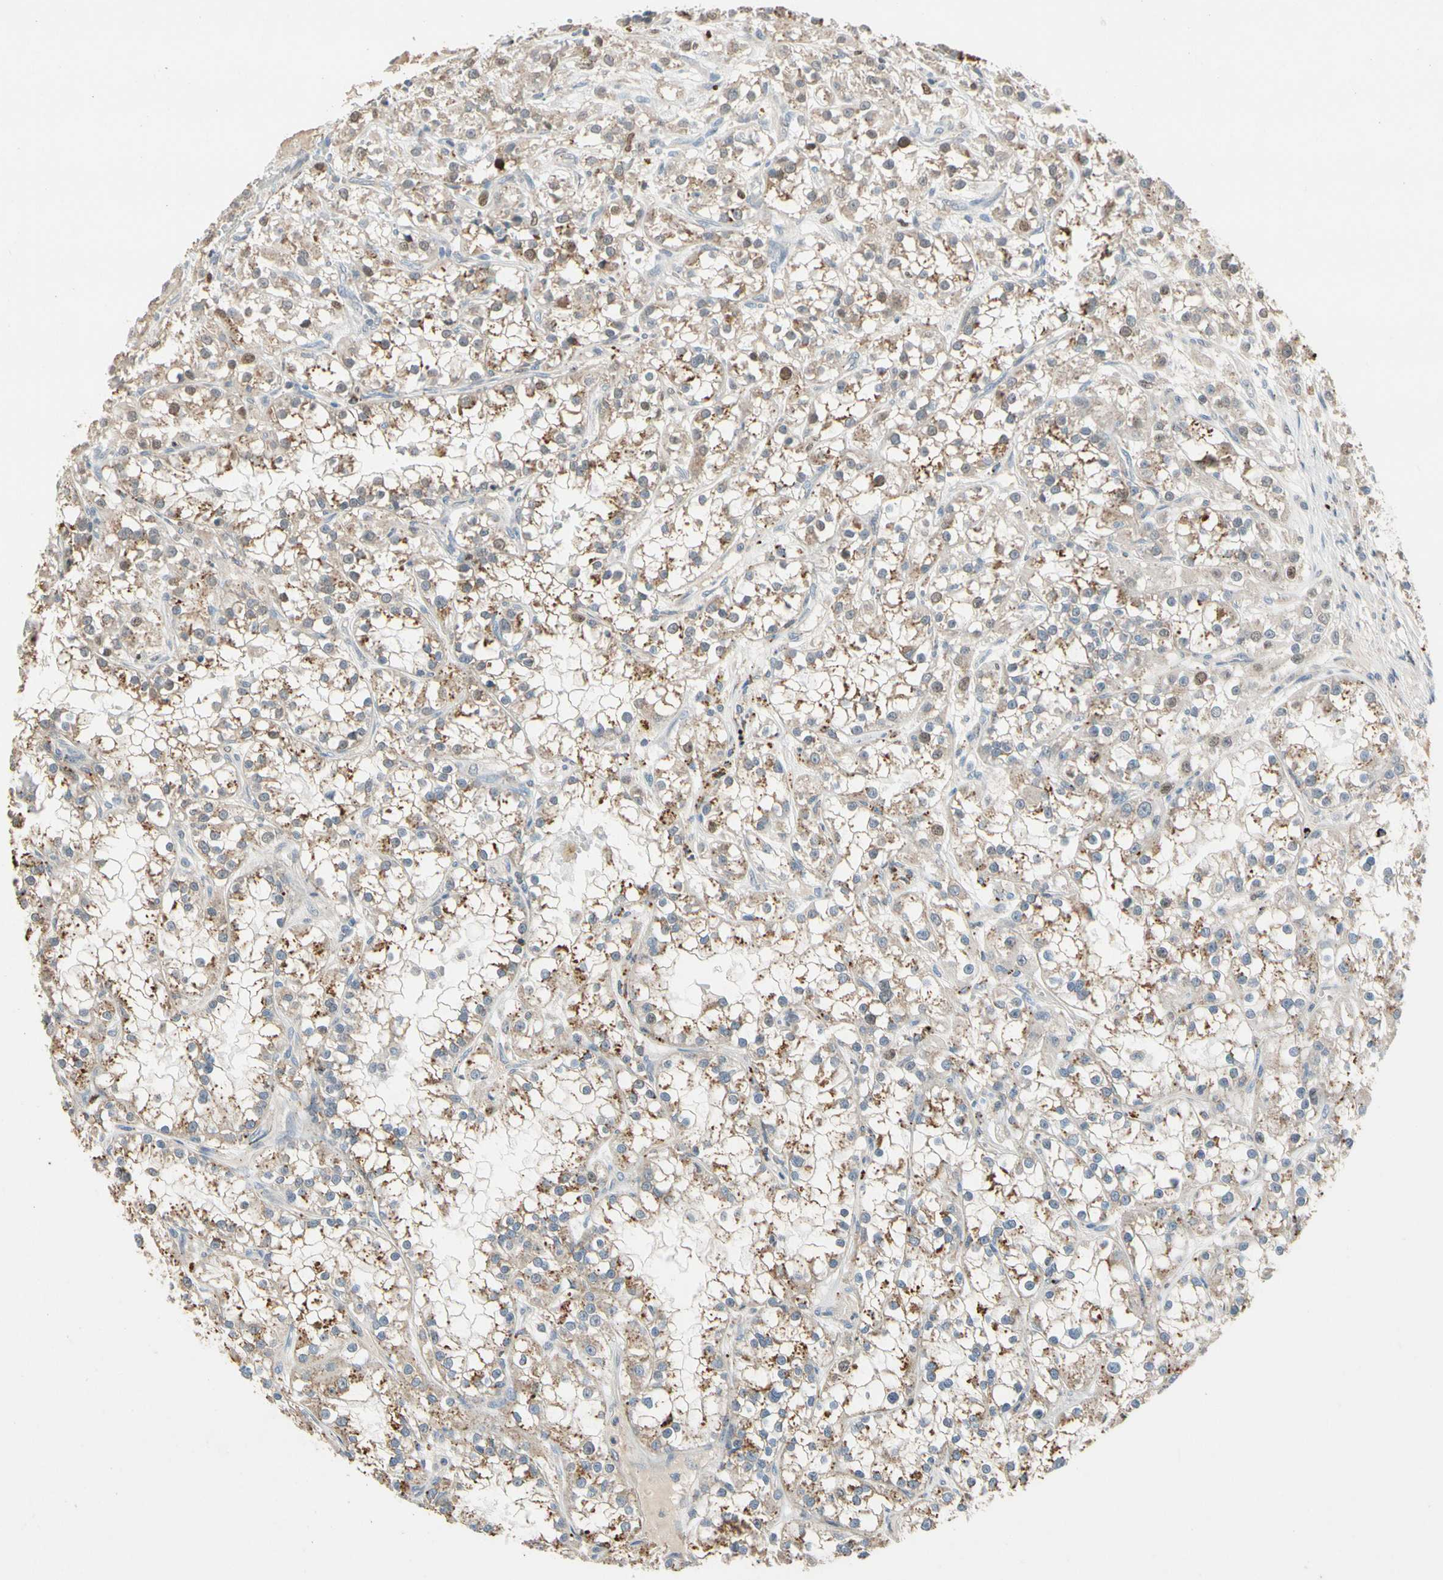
{"staining": {"intensity": "moderate", "quantity": ">75%", "location": "cytoplasmic/membranous,nuclear"}, "tissue": "renal cancer", "cell_type": "Tumor cells", "image_type": "cancer", "snomed": [{"axis": "morphology", "description": "Adenocarcinoma, NOS"}, {"axis": "topography", "description": "Kidney"}], "caption": "Renal adenocarcinoma stained for a protein demonstrates moderate cytoplasmic/membranous and nuclear positivity in tumor cells.", "gene": "ZKSCAN4", "patient": {"sex": "female", "age": 52}}